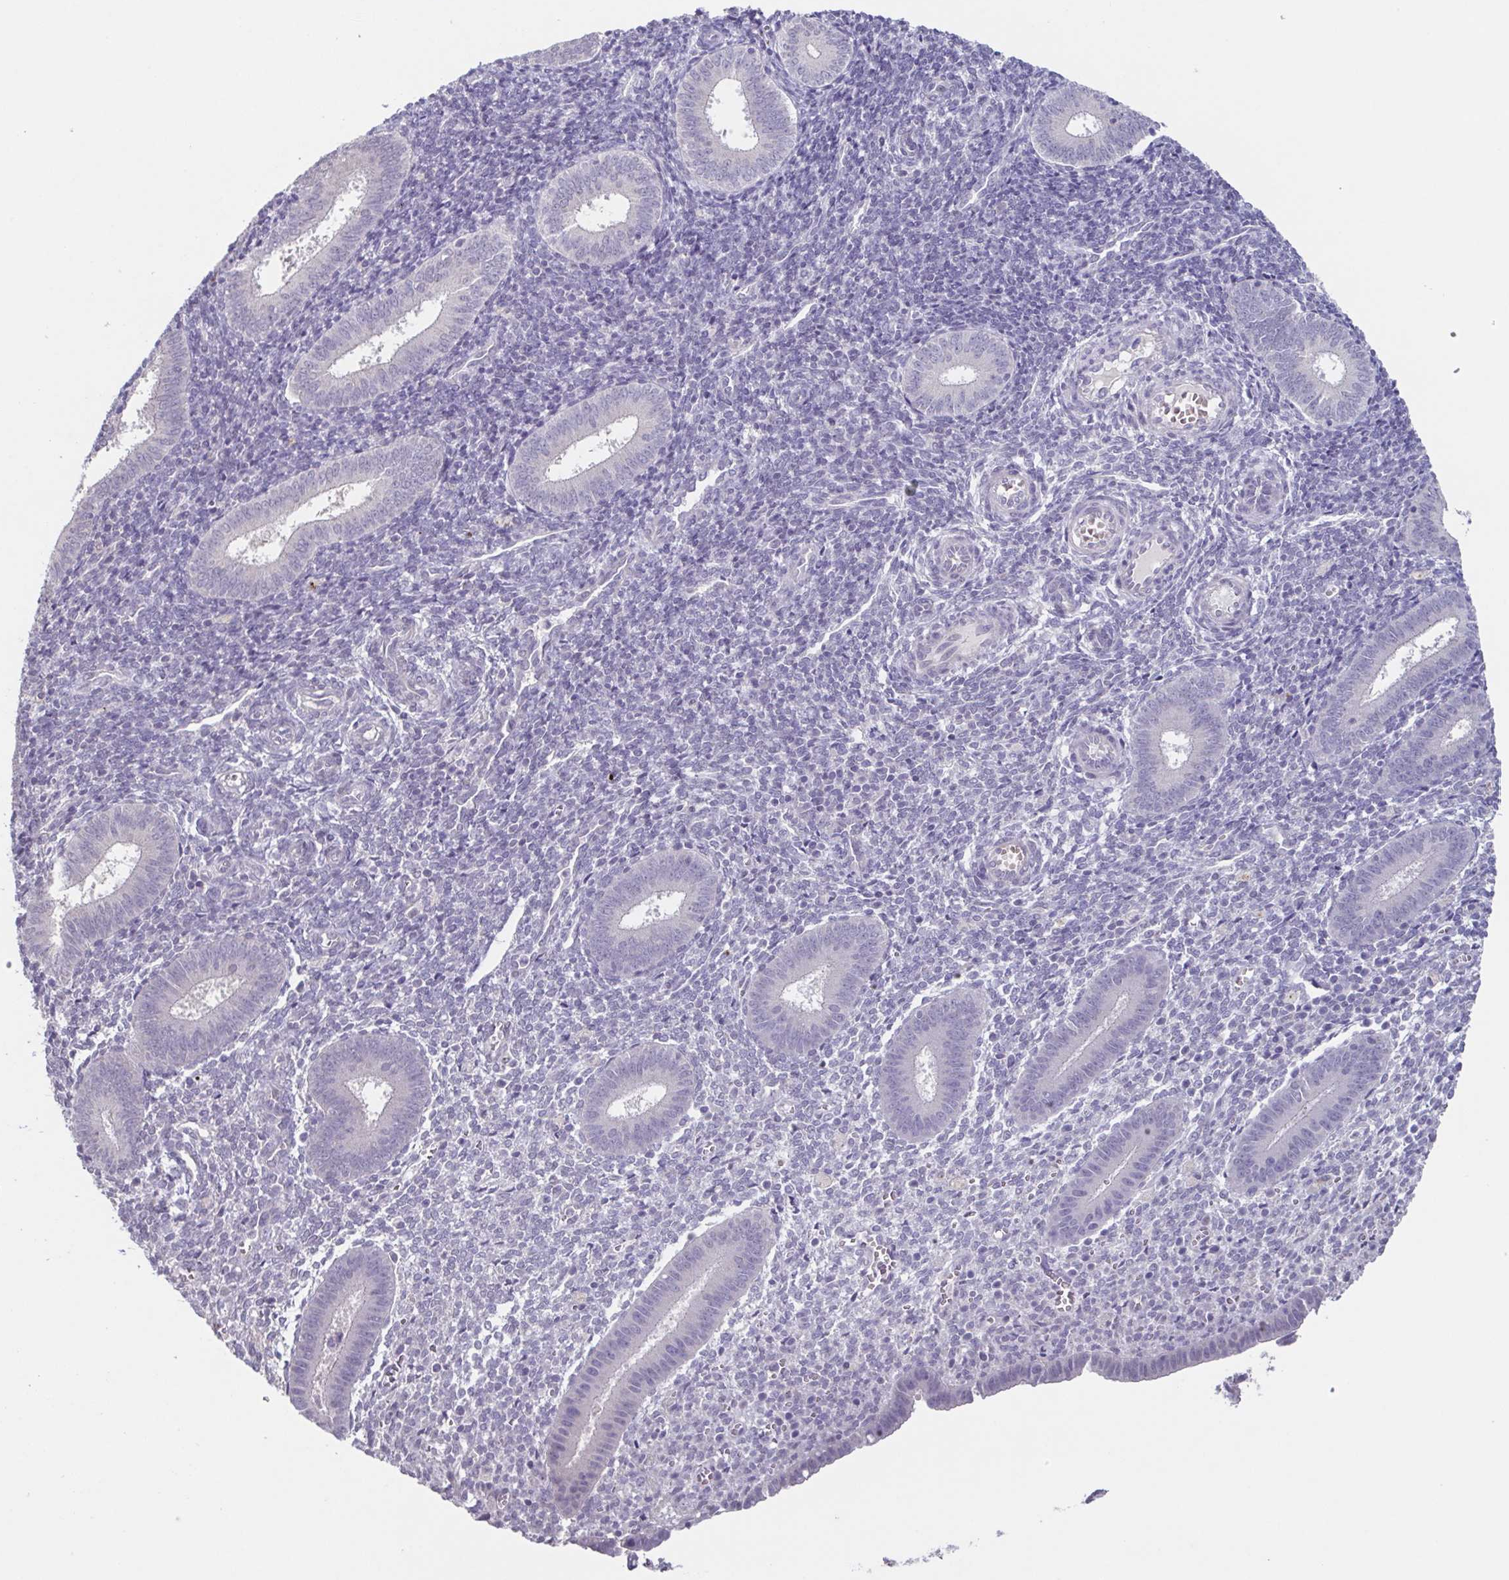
{"staining": {"intensity": "negative", "quantity": "none", "location": "none"}, "tissue": "endometrium", "cell_type": "Cells in endometrial stroma", "image_type": "normal", "snomed": [{"axis": "morphology", "description": "Normal tissue, NOS"}, {"axis": "topography", "description": "Endometrium"}], "caption": "Immunohistochemistry (IHC) histopathology image of benign endometrium stained for a protein (brown), which shows no staining in cells in endometrial stroma. Brightfield microscopy of immunohistochemistry stained with DAB (brown) and hematoxylin (blue), captured at high magnification.", "gene": "GHRL", "patient": {"sex": "female", "age": 25}}